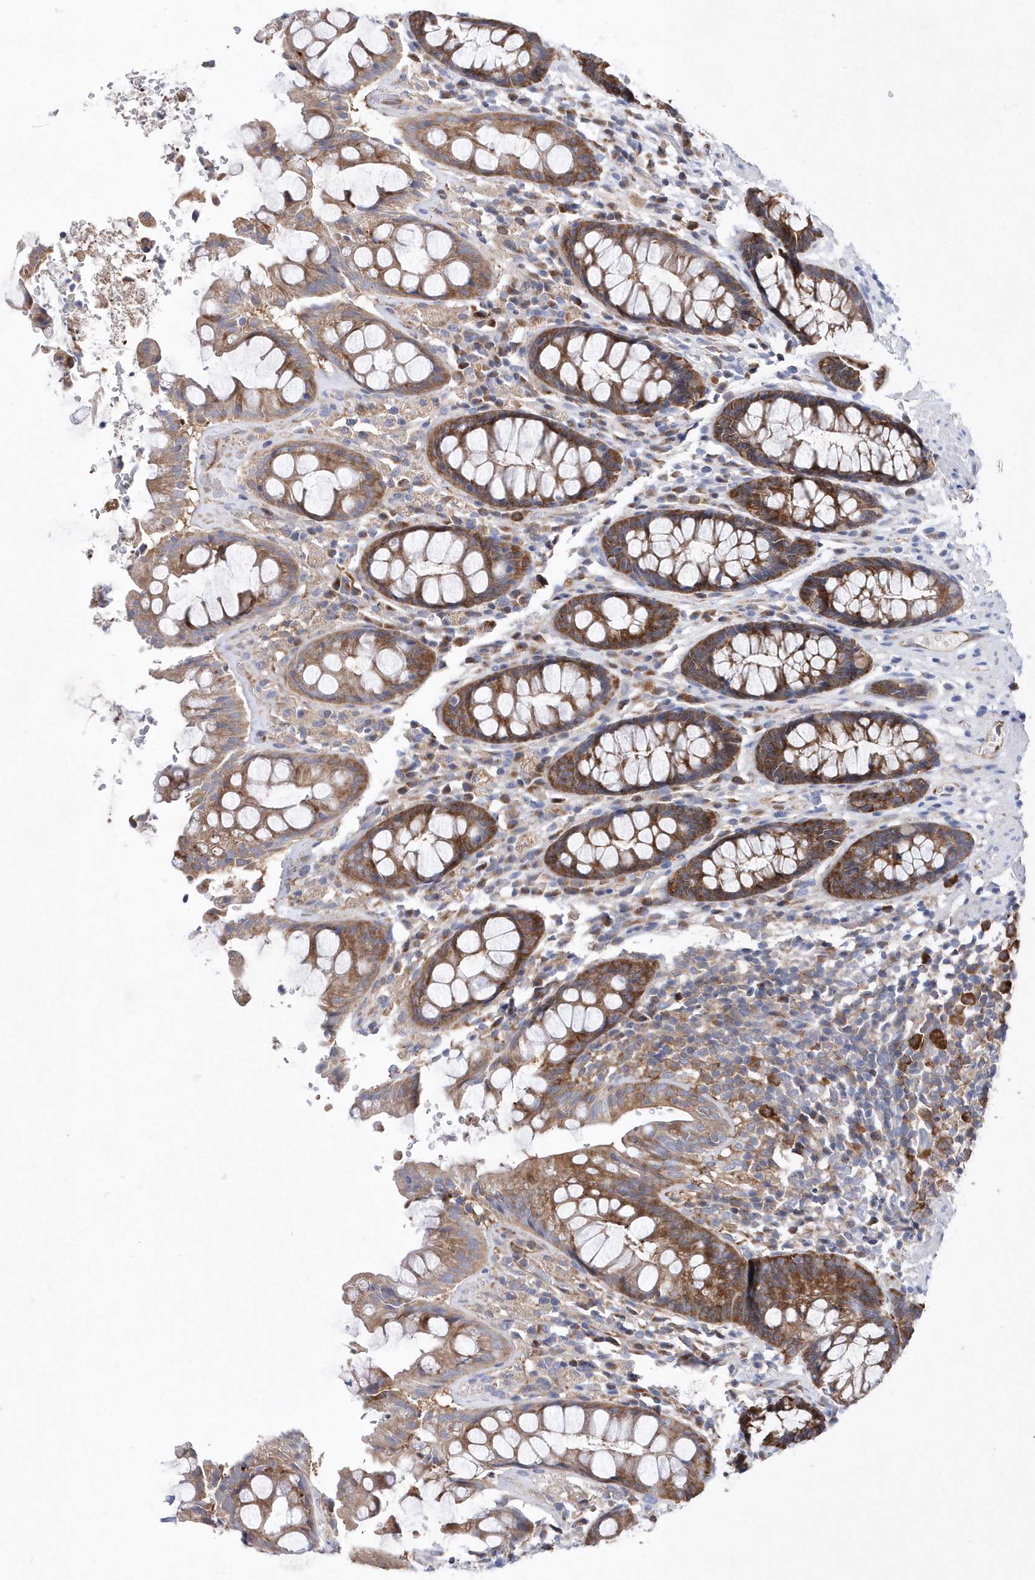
{"staining": {"intensity": "moderate", "quantity": ">75%", "location": "cytoplasmic/membranous"}, "tissue": "rectum", "cell_type": "Glandular cells", "image_type": "normal", "snomed": [{"axis": "morphology", "description": "Normal tissue, NOS"}, {"axis": "topography", "description": "Rectum"}], "caption": "The photomicrograph reveals immunohistochemical staining of benign rectum. There is moderate cytoplasmic/membranous expression is appreciated in approximately >75% of glandular cells.", "gene": "JKAMP", "patient": {"sex": "male", "age": 64}}